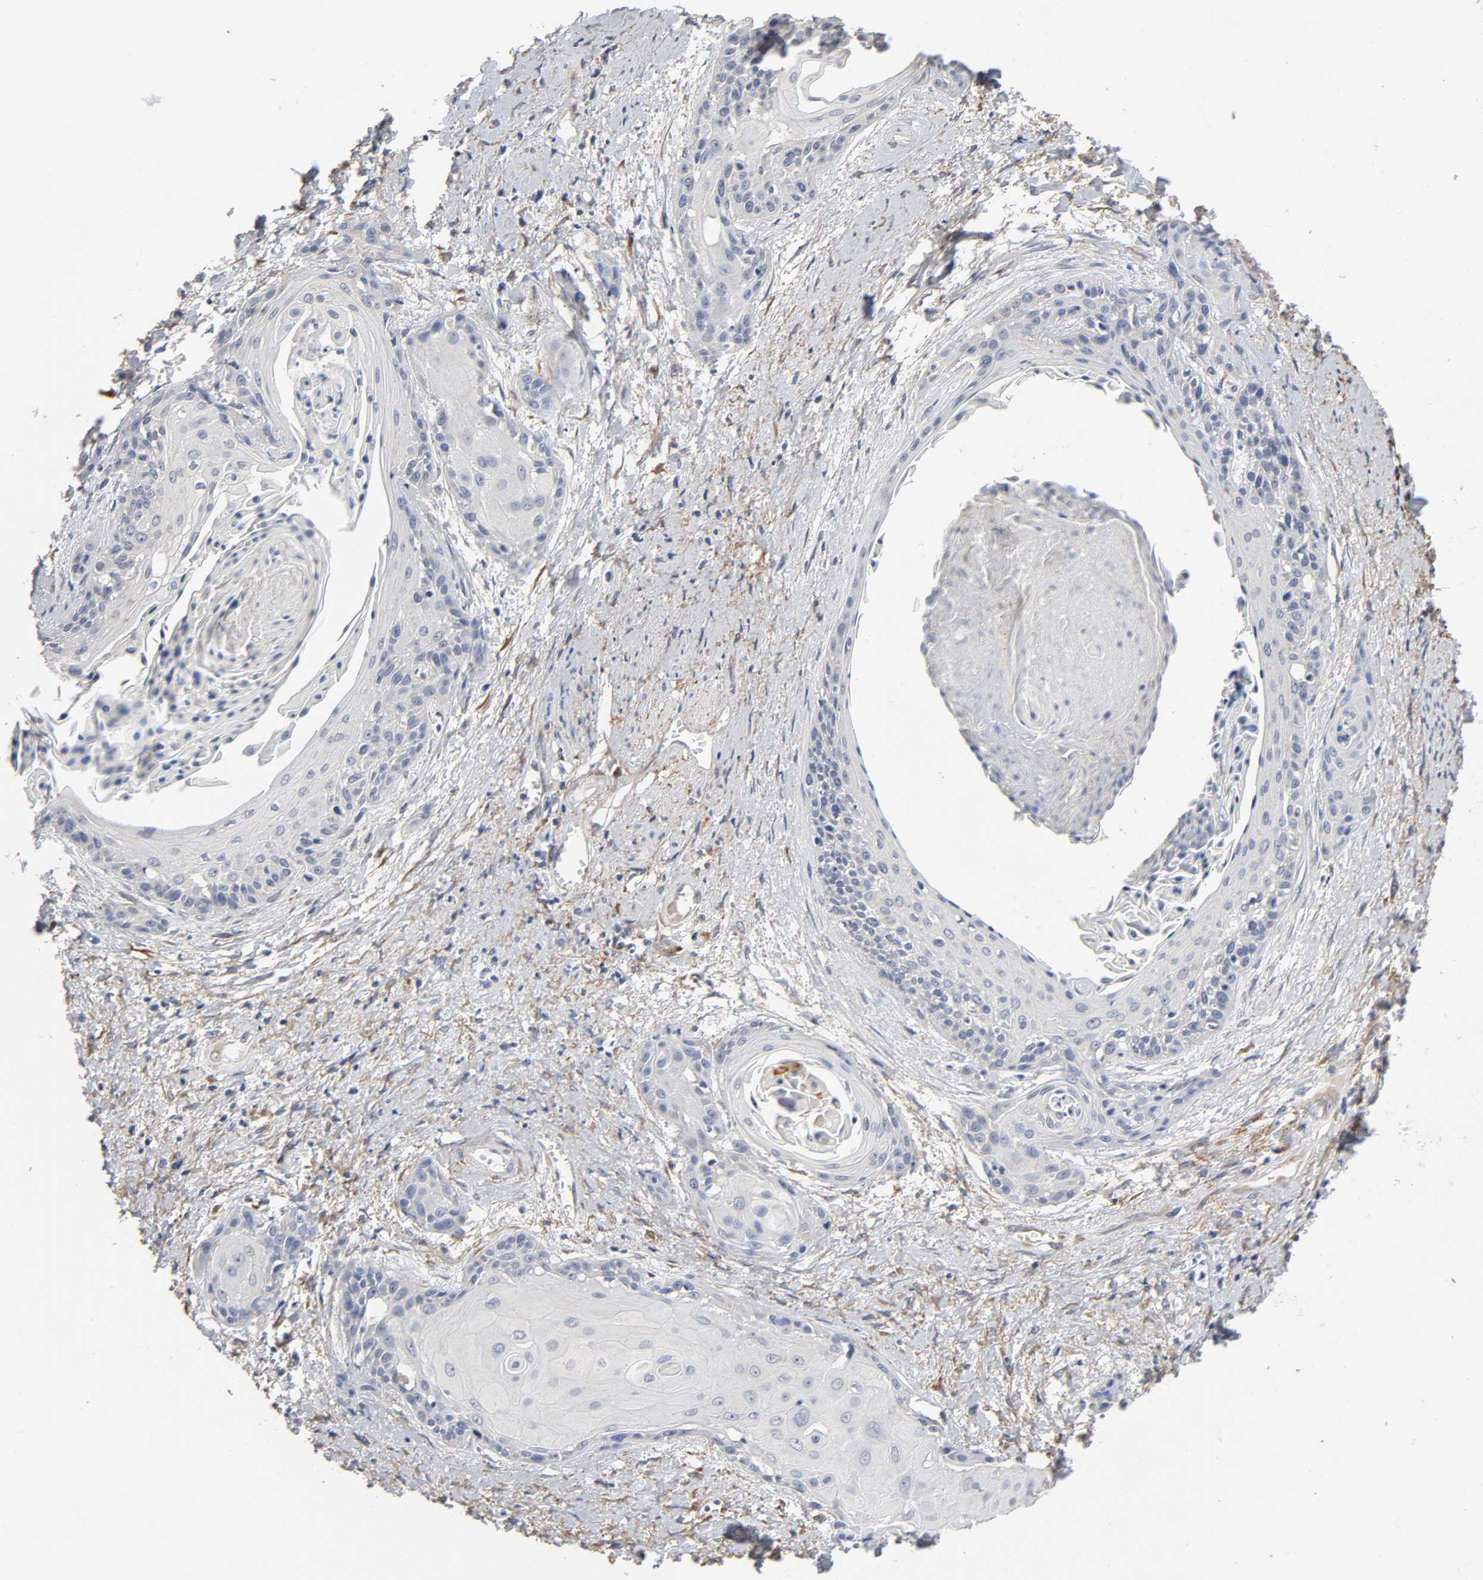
{"staining": {"intensity": "negative", "quantity": "none", "location": "none"}, "tissue": "cervical cancer", "cell_type": "Tumor cells", "image_type": "cancer", "snomed": [{"axis": "morphology", "description": "Squamous cell carcinoma, NOS"}, {"axis": "topography", "description": "Cervix"}], "caption": "Micrograph shows no significant protein positivity in tumor cells of cervical squamous cell carcinoma.", "gene": "HDLBP", "patient": {"sex": "female", "age": 57}}